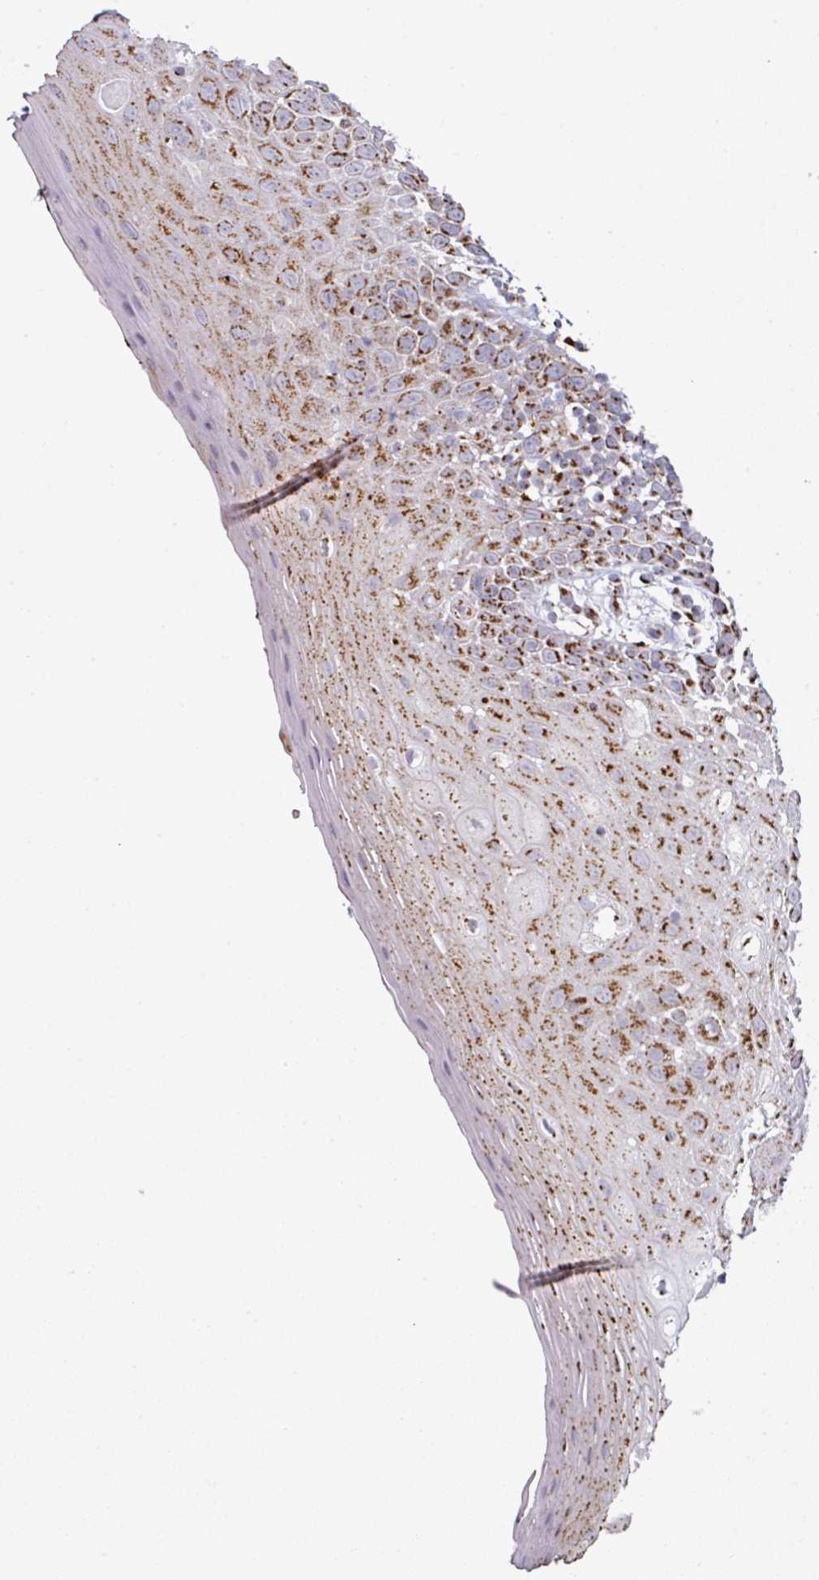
{"staining": {"intensity": "strong", "quantity": "25%-75%", "location": "cytoplasmic/membranous"}, "tissue": "oral mucosa", "cell_type": "Squamous epithelial cells", "image_type": "normal", "snomed": [{"axis": "morphology", "description": "Normal tissue, NOS"}, {"axis": "morphology", "description": "Squamous cell carcinoma, NOS"}, {"axis": "topography", "description": "Oral tissue"}, {"axis": "topography", "description": "Tounge, NOS"}, {"axis": "topography", "description": "Head-Neck"}], "caption": "DAB immunohistochemical staining of normal oral mucosa shows strong cytoplasmic/membranous protein staining in approximately 25%-75% of squamous epithelial cells. The protein of interest is shown in brown color, while the nuclei are stained blue.", "gene": "CCDC85B", "patient": {"sex": "male", "age": 76}}